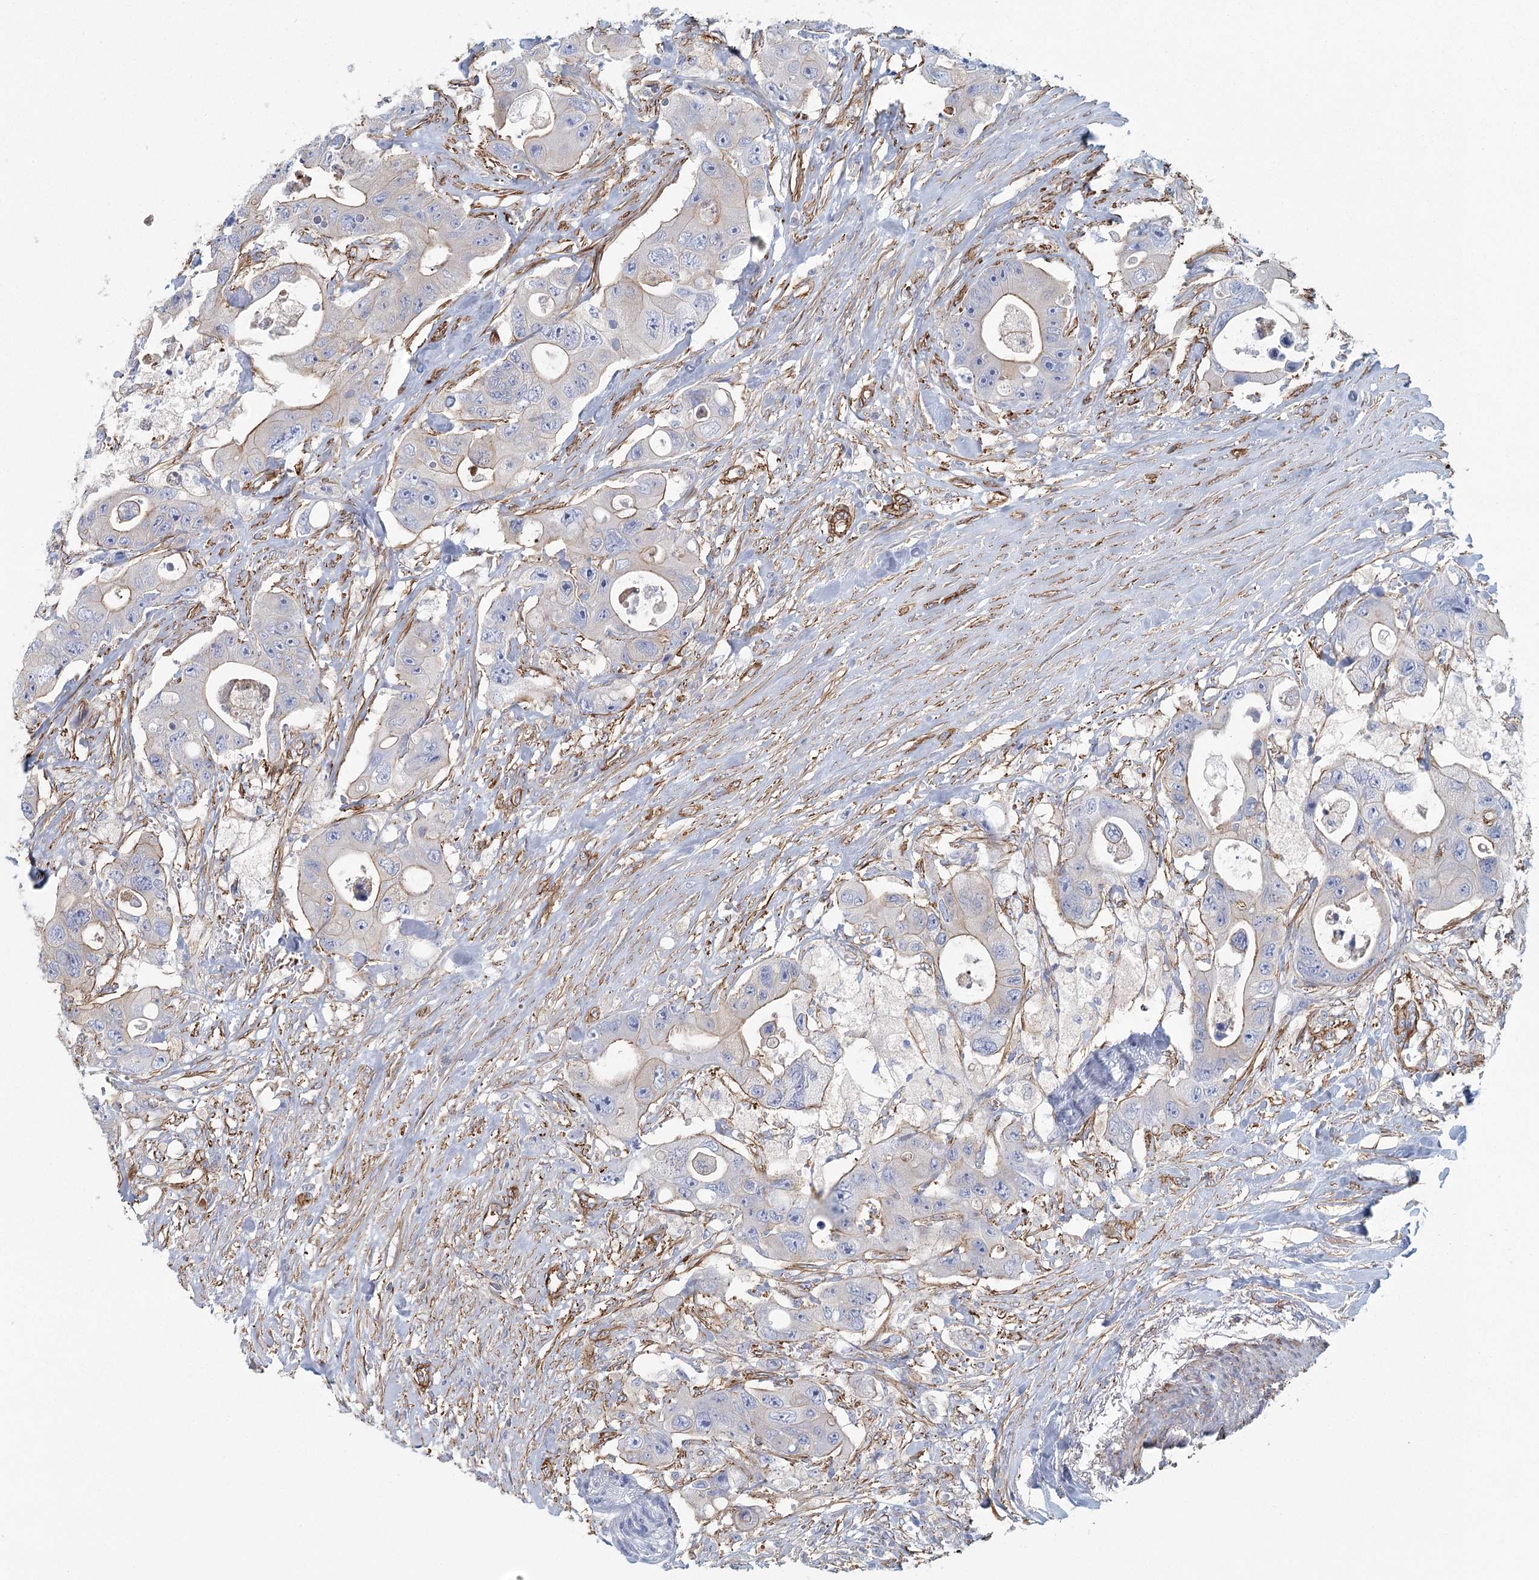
{"staining": {"intensity": "weak", "quantity": "<25%", "location": "cytoplasmic/membranous"}, "tissue": "colorectal cancer", "cell_type": "Tumor cells", "image_type": "cancer", "snomed": [{"axis": "morphology", "description": "Adenocarcinoma, NOS"}, {"axis": "topography", "description": "Colon"}], "caption": "High power microscopy histopathology image of an IHC micrograph of adenocarcinoma (colorectal), revealing no significant staining in tumor cells.", "gene": "IFT46", "patient": {"sex": "female", "age": 46}}